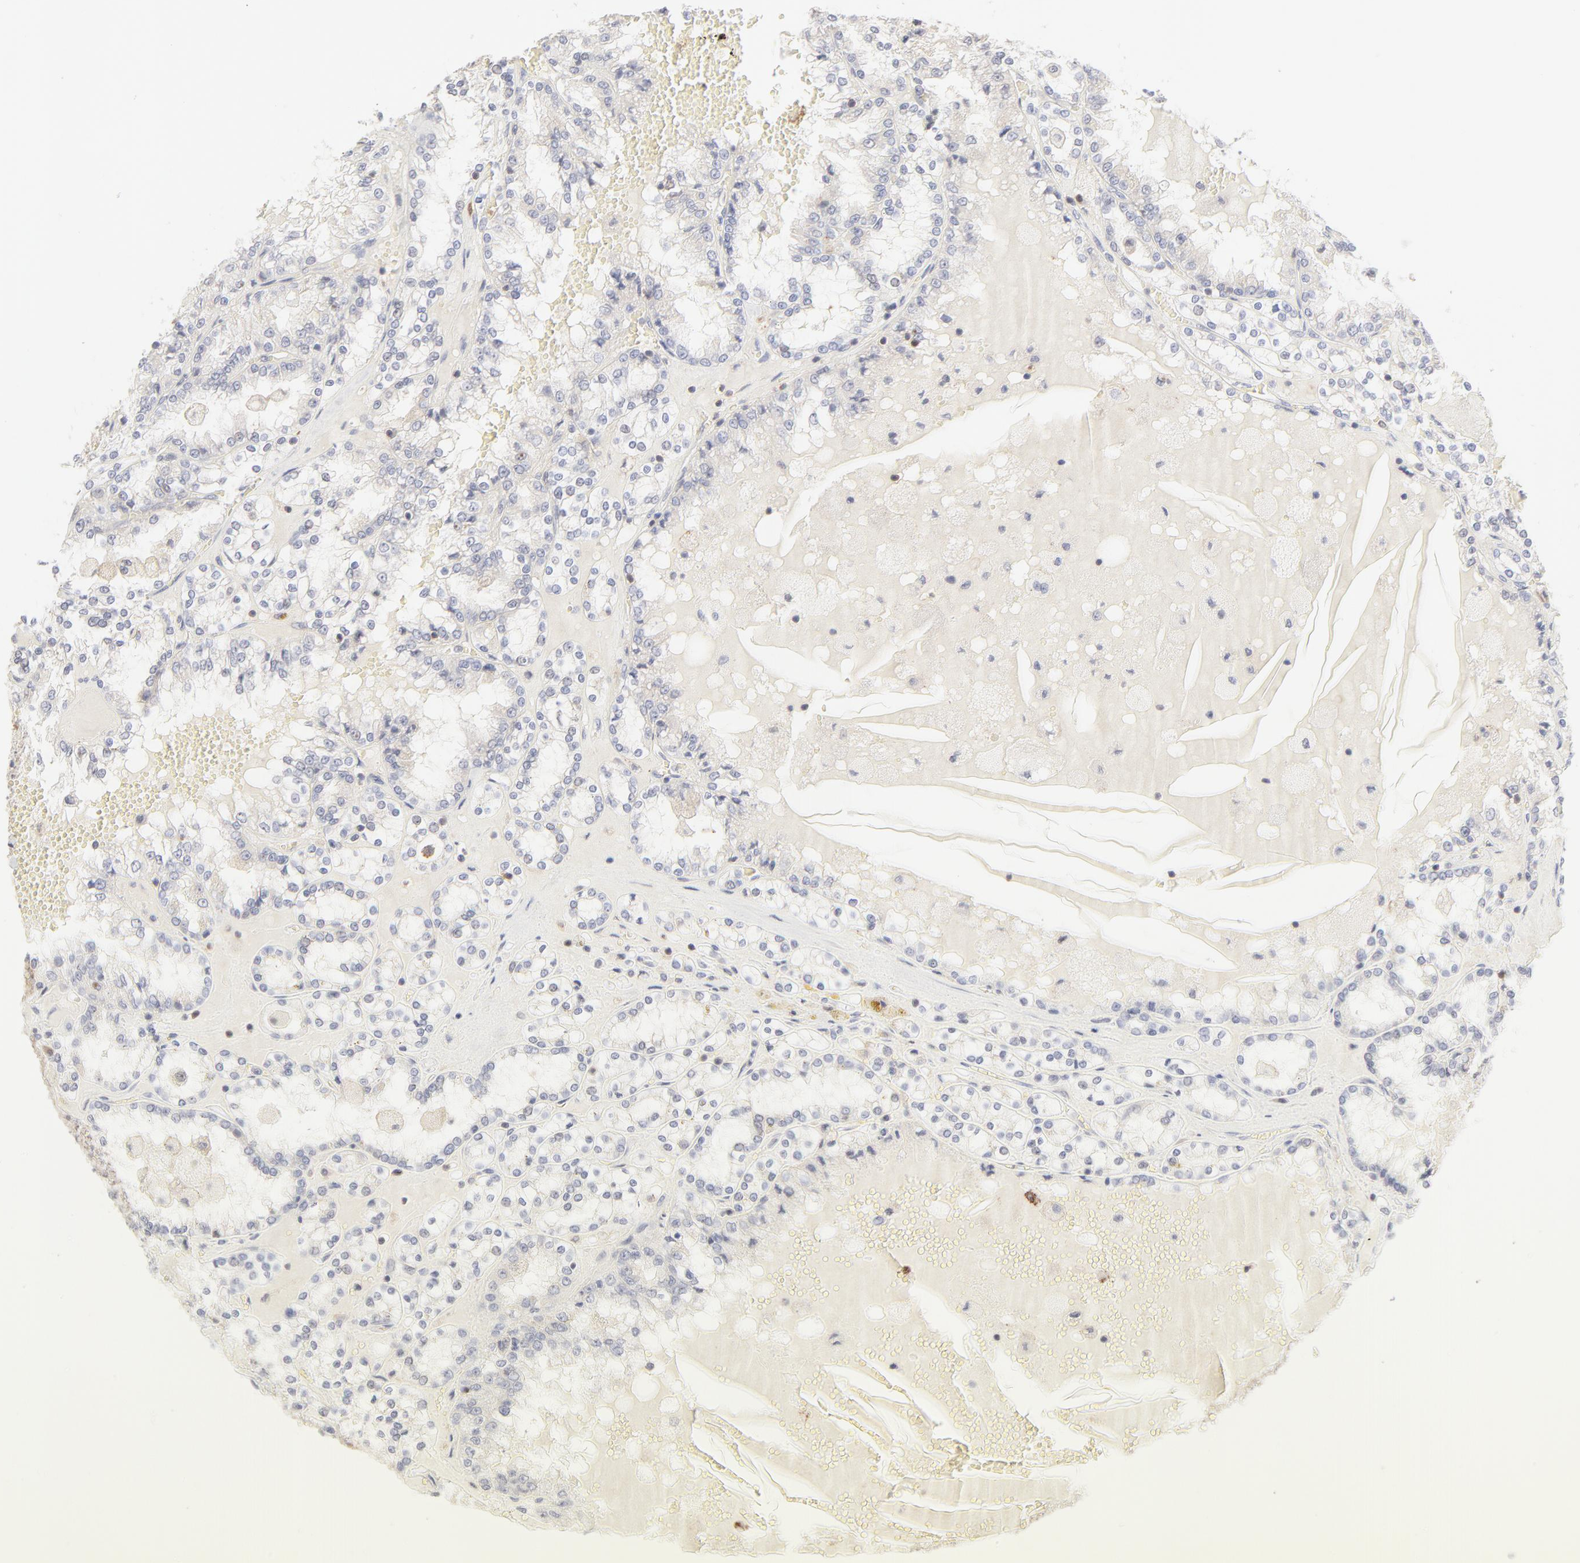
{"staining": {"intensity": "negative", "quantity": "none", "location": "none"}, "tissue": "renal cancer", "cell_type": "Tumor cells", "image_type": "cancer", "snomed": [{"axis": "morphology", "description": "Adenocarcinoma, NOS"}, {"axis": "topography", "description": "Kidney"}], "caption": "High power microscopy histopathology image of an IHC micrograph of renal cancer, revealing no significant expression in tumor cells.", "gene": "CDK6", "patient": {"sex": "female", "age": 56}}